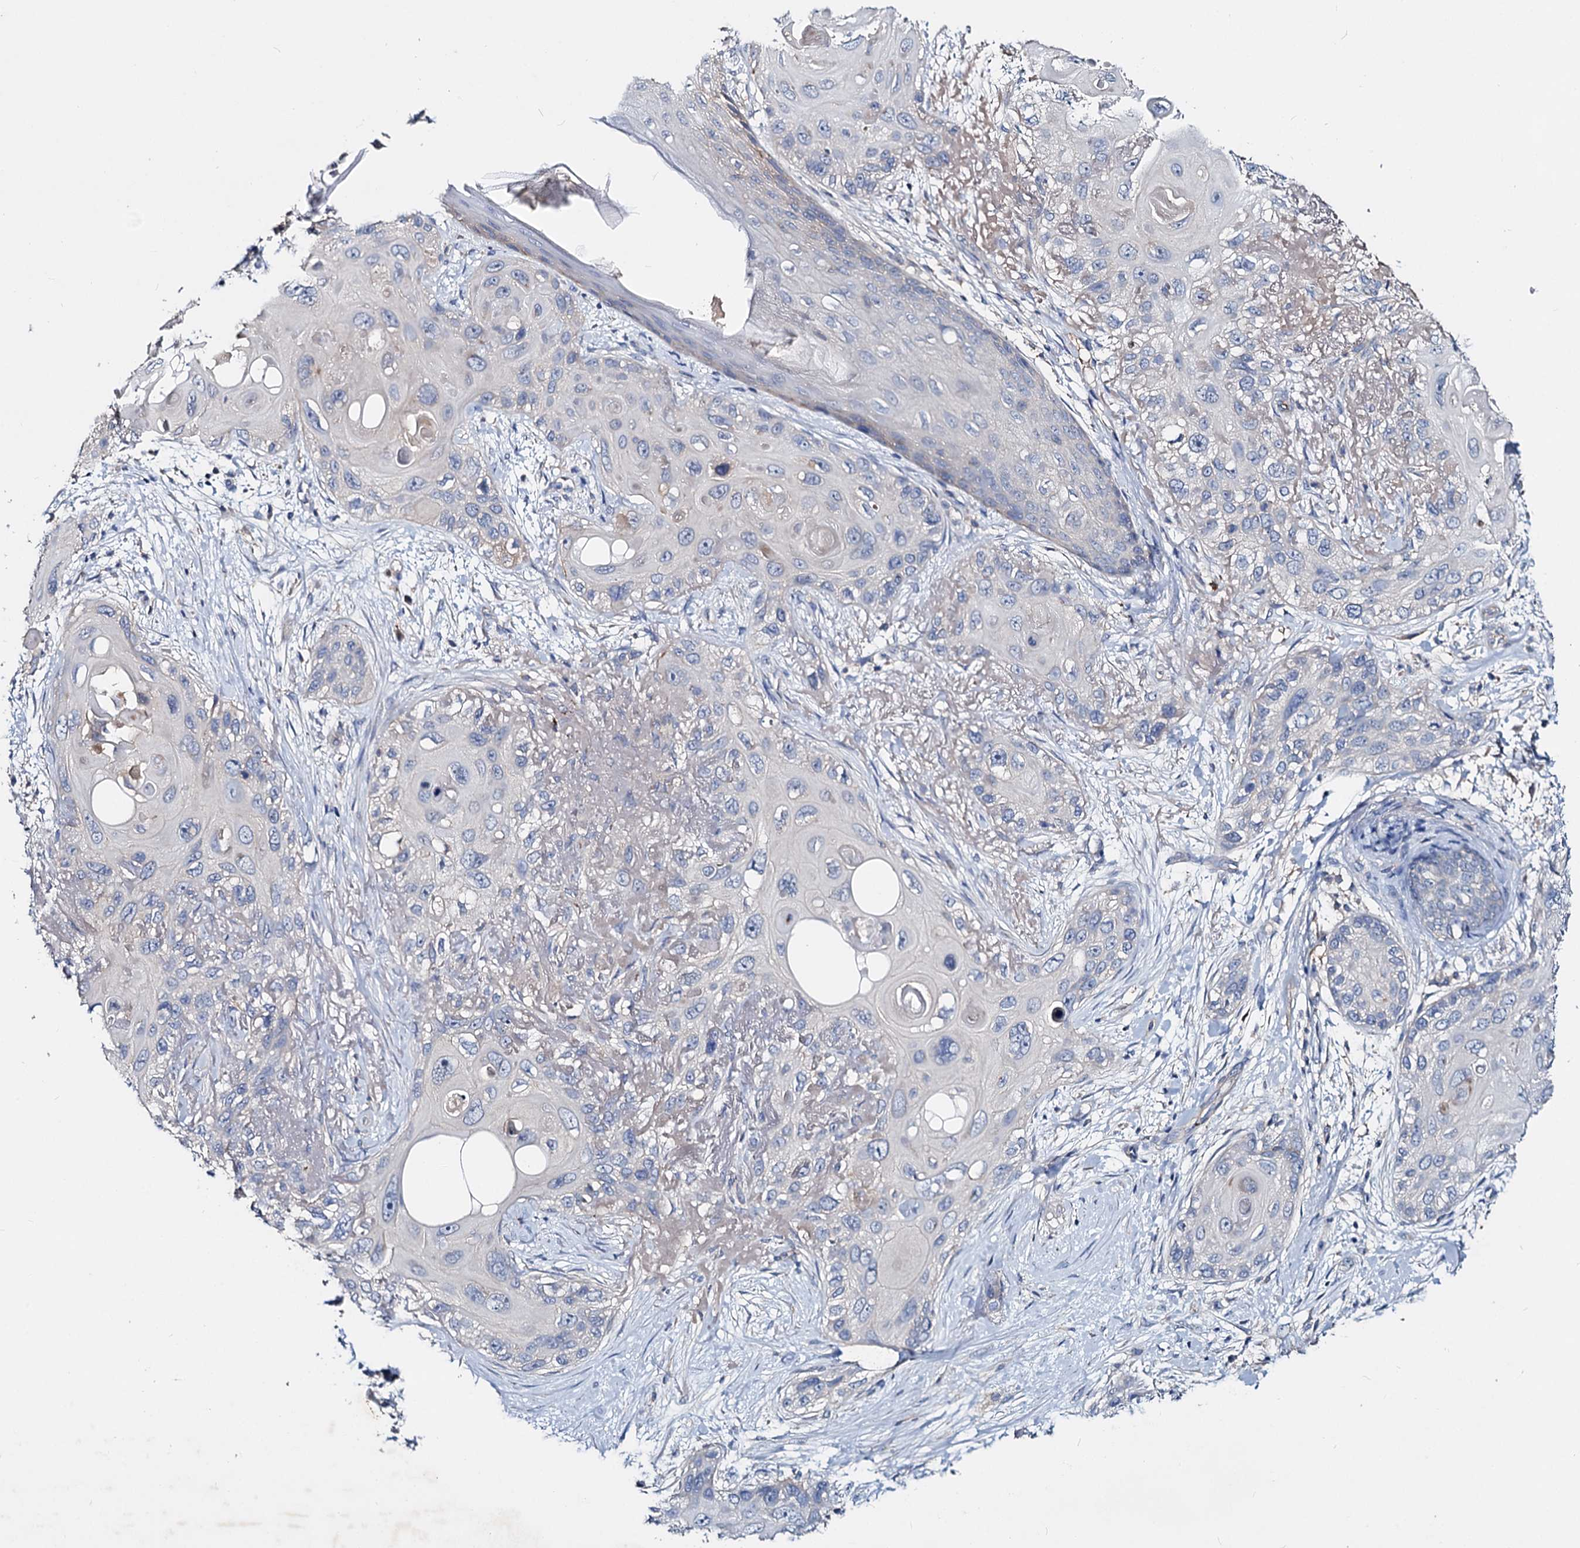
{"staining": {"intensity": "negative", "quantity": "none", "location": "none"}, "tissue": "skin cancer", "cell_type": "Tumor cells", "image_type": "cancer", "snomed": [{"axis": "morphology", "description": "Normal tissue, NOS"}, {"axis": "morphology", "description": "Squamous cell carcinoma, NOS"}, {"axis": "topography", "description": "Skin"}], "caption": "Tumor cells are negative for brown protein staining in squamous cell carcinoma (skin). (Brightfield microscopy of DAB (3,3'-diaminobenzidine) immunohistochemistry (IHC) at high magnification).", "gene": "ACY3", "patient": {"sex": "male", "age": 72}}